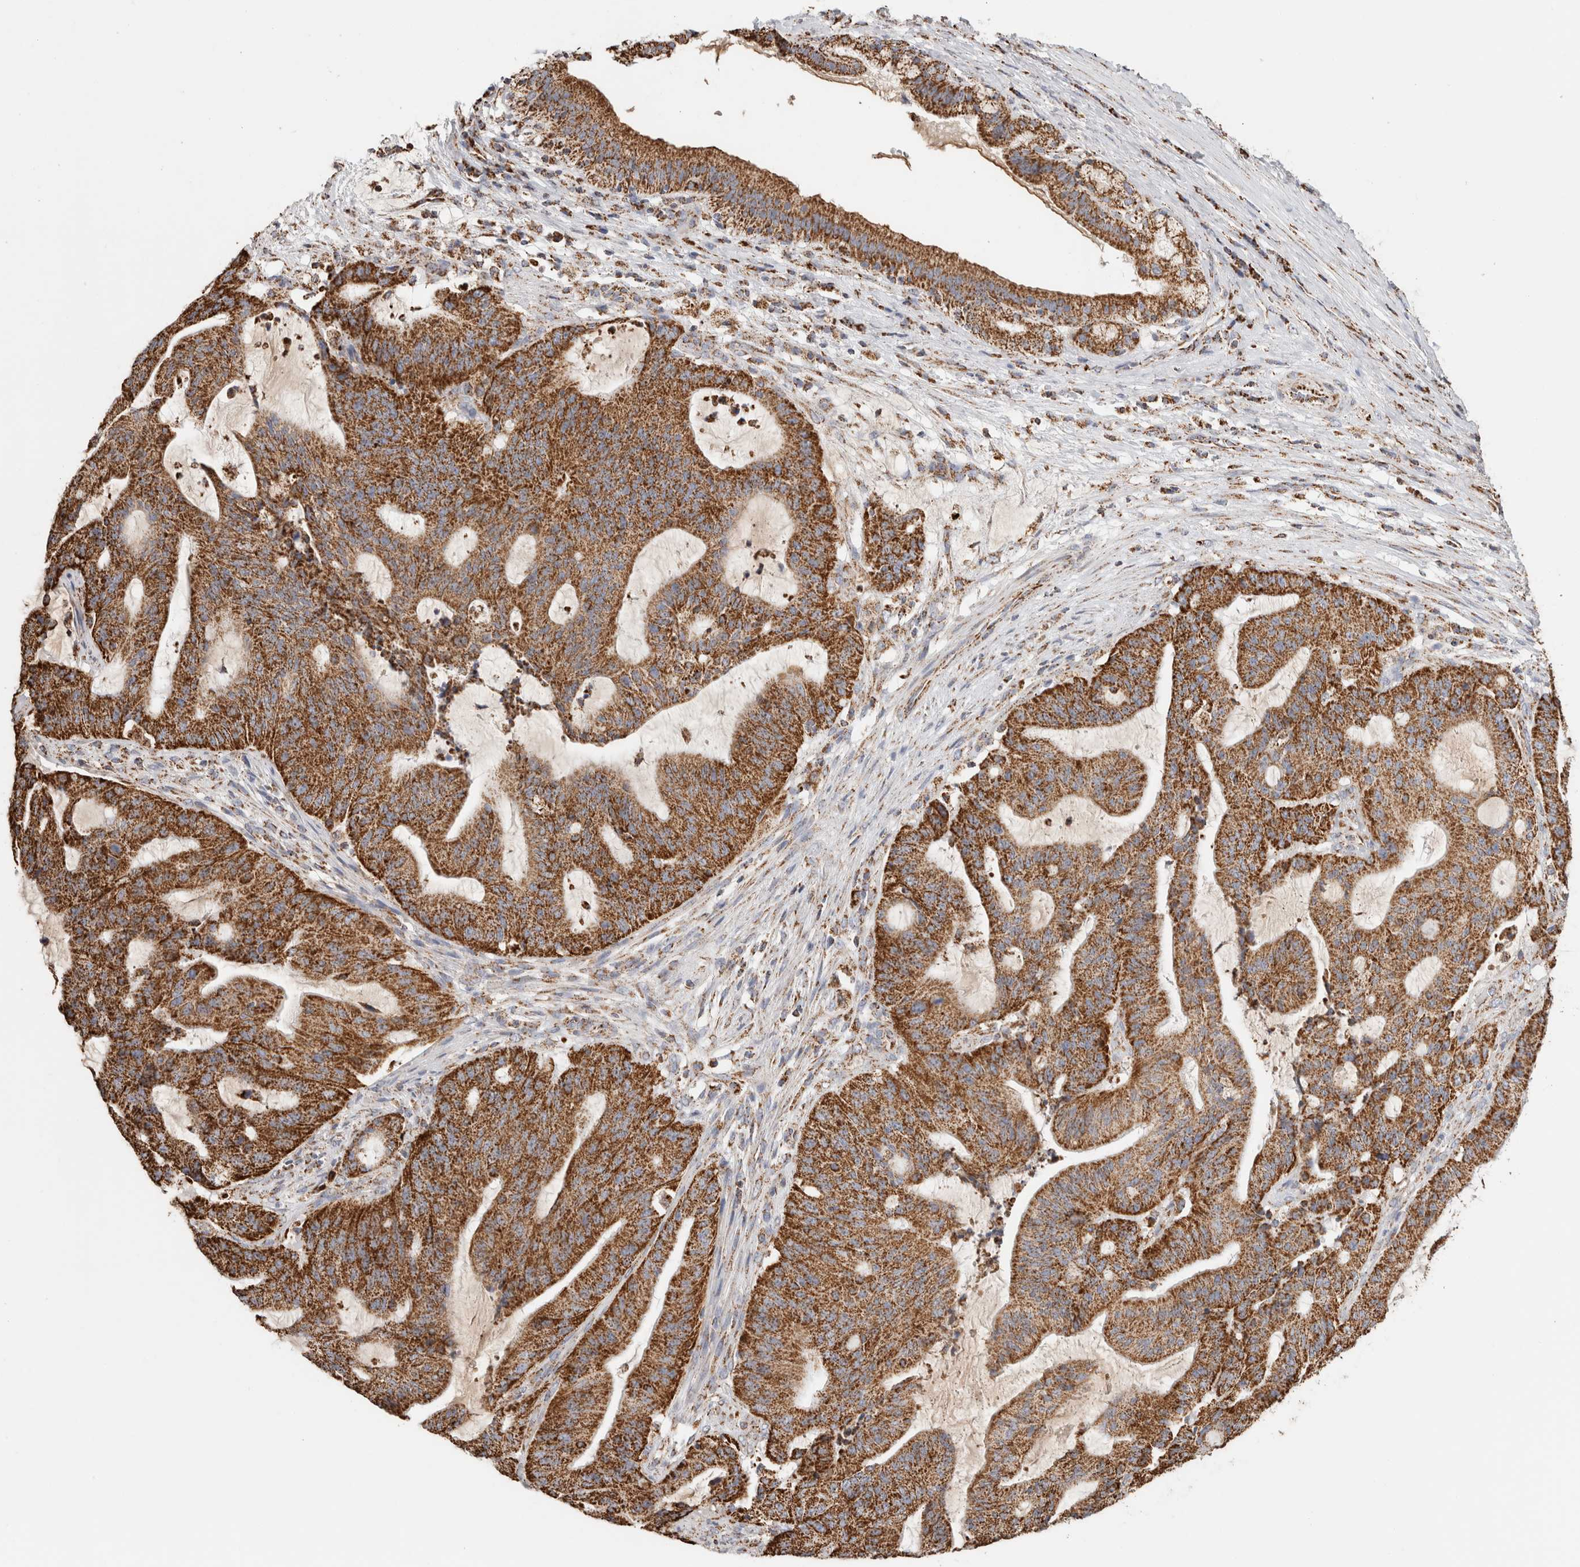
{"staining": {"intensity": "strong", "quantity": ">75%", "location": "cytoplasmic/membranous"}, "tissue": "liver cancer", "cell_type": "Tumor cells", "image_type": "cancer", "snomed": [{"axis": "morphology", "description": "Normal tissue, NOS"}, {"axis": "morphology", "description": "Cholangiocarcinoma"}, {"axis": "topography", "description": "Liver"}, {"axis": "topography", "description": "Peripheral nerve tissue"}], "caption": "Strong cytoplasmic/membranous staining is seen in approximately >75% of tumor cells in liver cancer. (brown staining indicates protein expression, while blue staining denotes nuclei).", "gene": "C1QBP", "patient": {"sex": "female", "age": 73}}